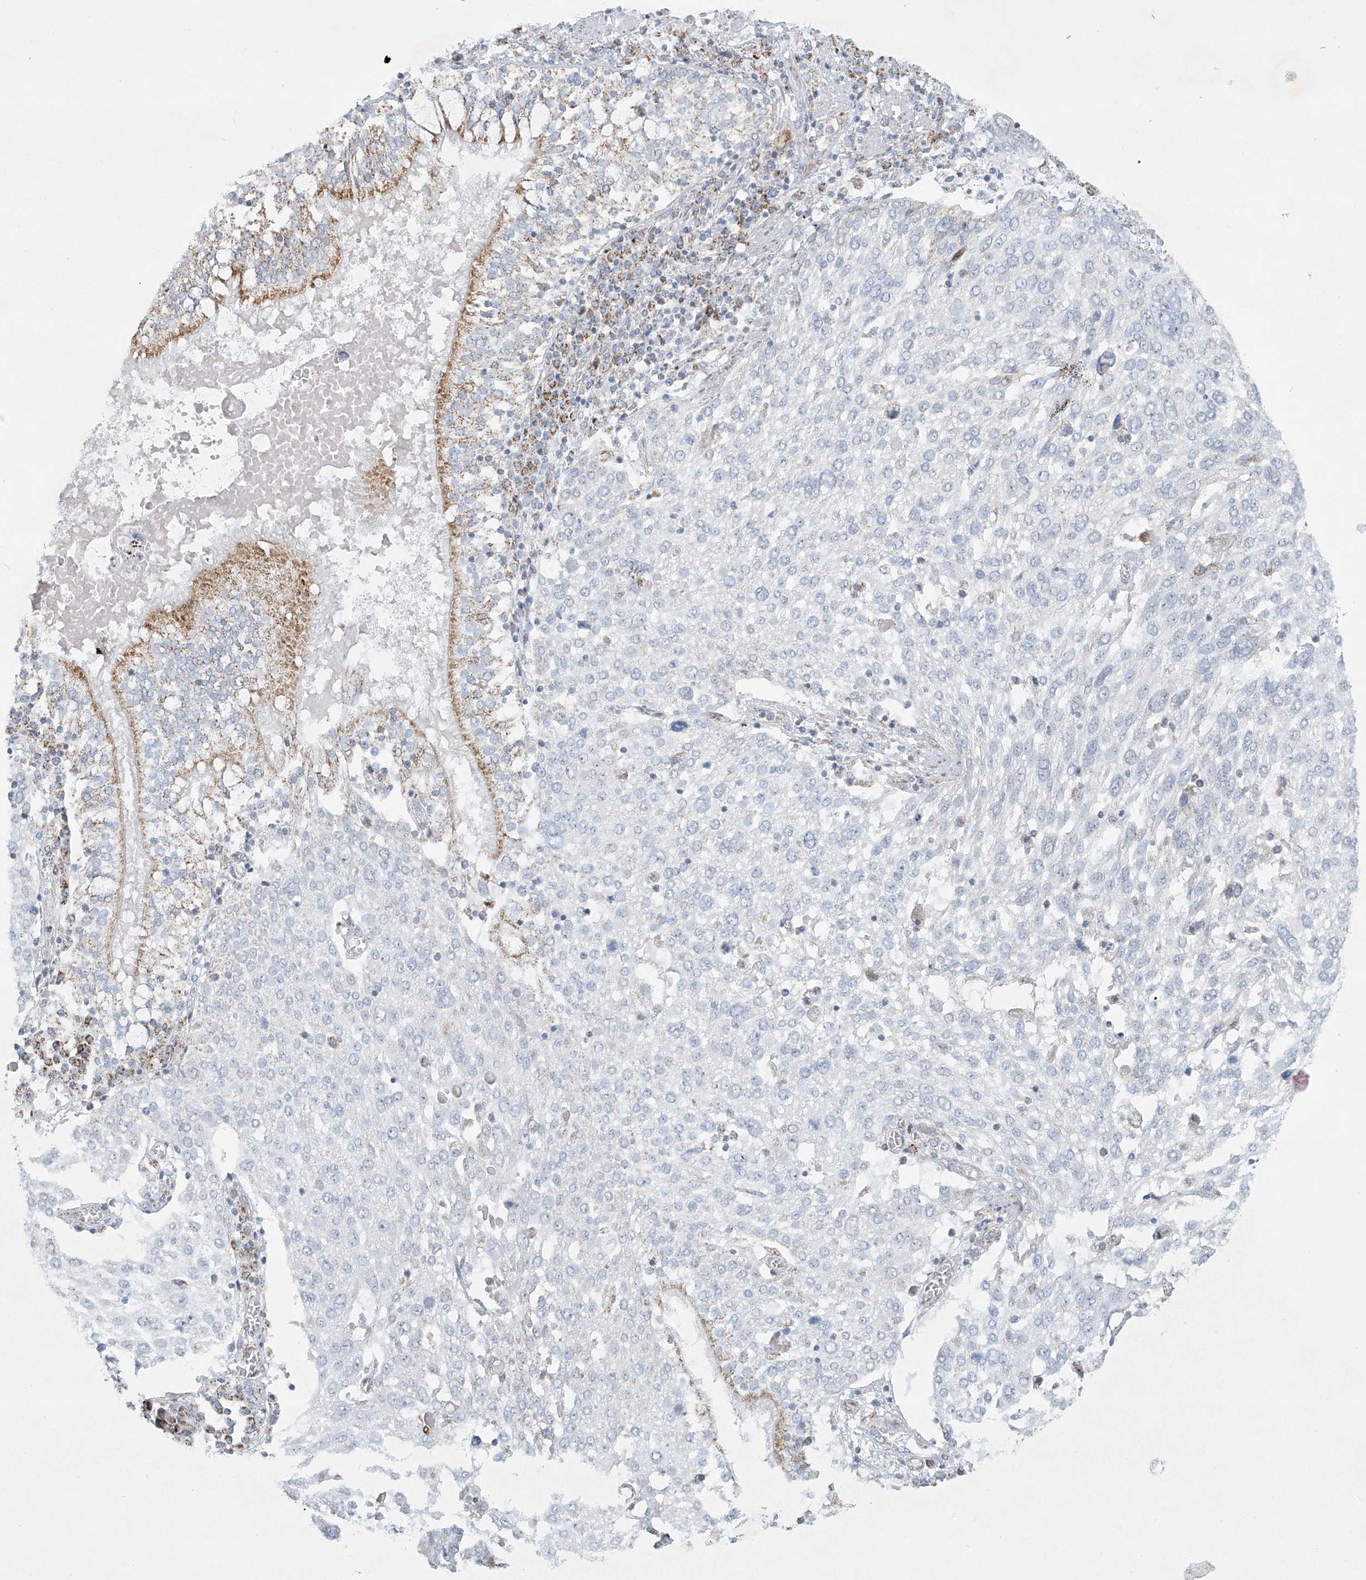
{"staining": {"intensity": "negative", "quantity": "none", "location": "none"}, "tissue": "lung cancer", "cell_type": "Tumor cells", "image_type": "cancer", "snomed": [{"axis": "morphology", "description": "Squamous cell carcinoma, NOS"}, {"axis": "topography", "description": "Lung"}], "caption": "The immunohistochemistry photomicrograph has no significant expression in tumor cells of lung cancer (squamous cell carcinoma) tissue. (DAB (3,3'-diaminobenzidine) immunohistochemistry (IHC) visualized using brightfield microscopy, high magnification).", "gene": "SMDT1", "patient": {"sex": "male", "age": 65}}